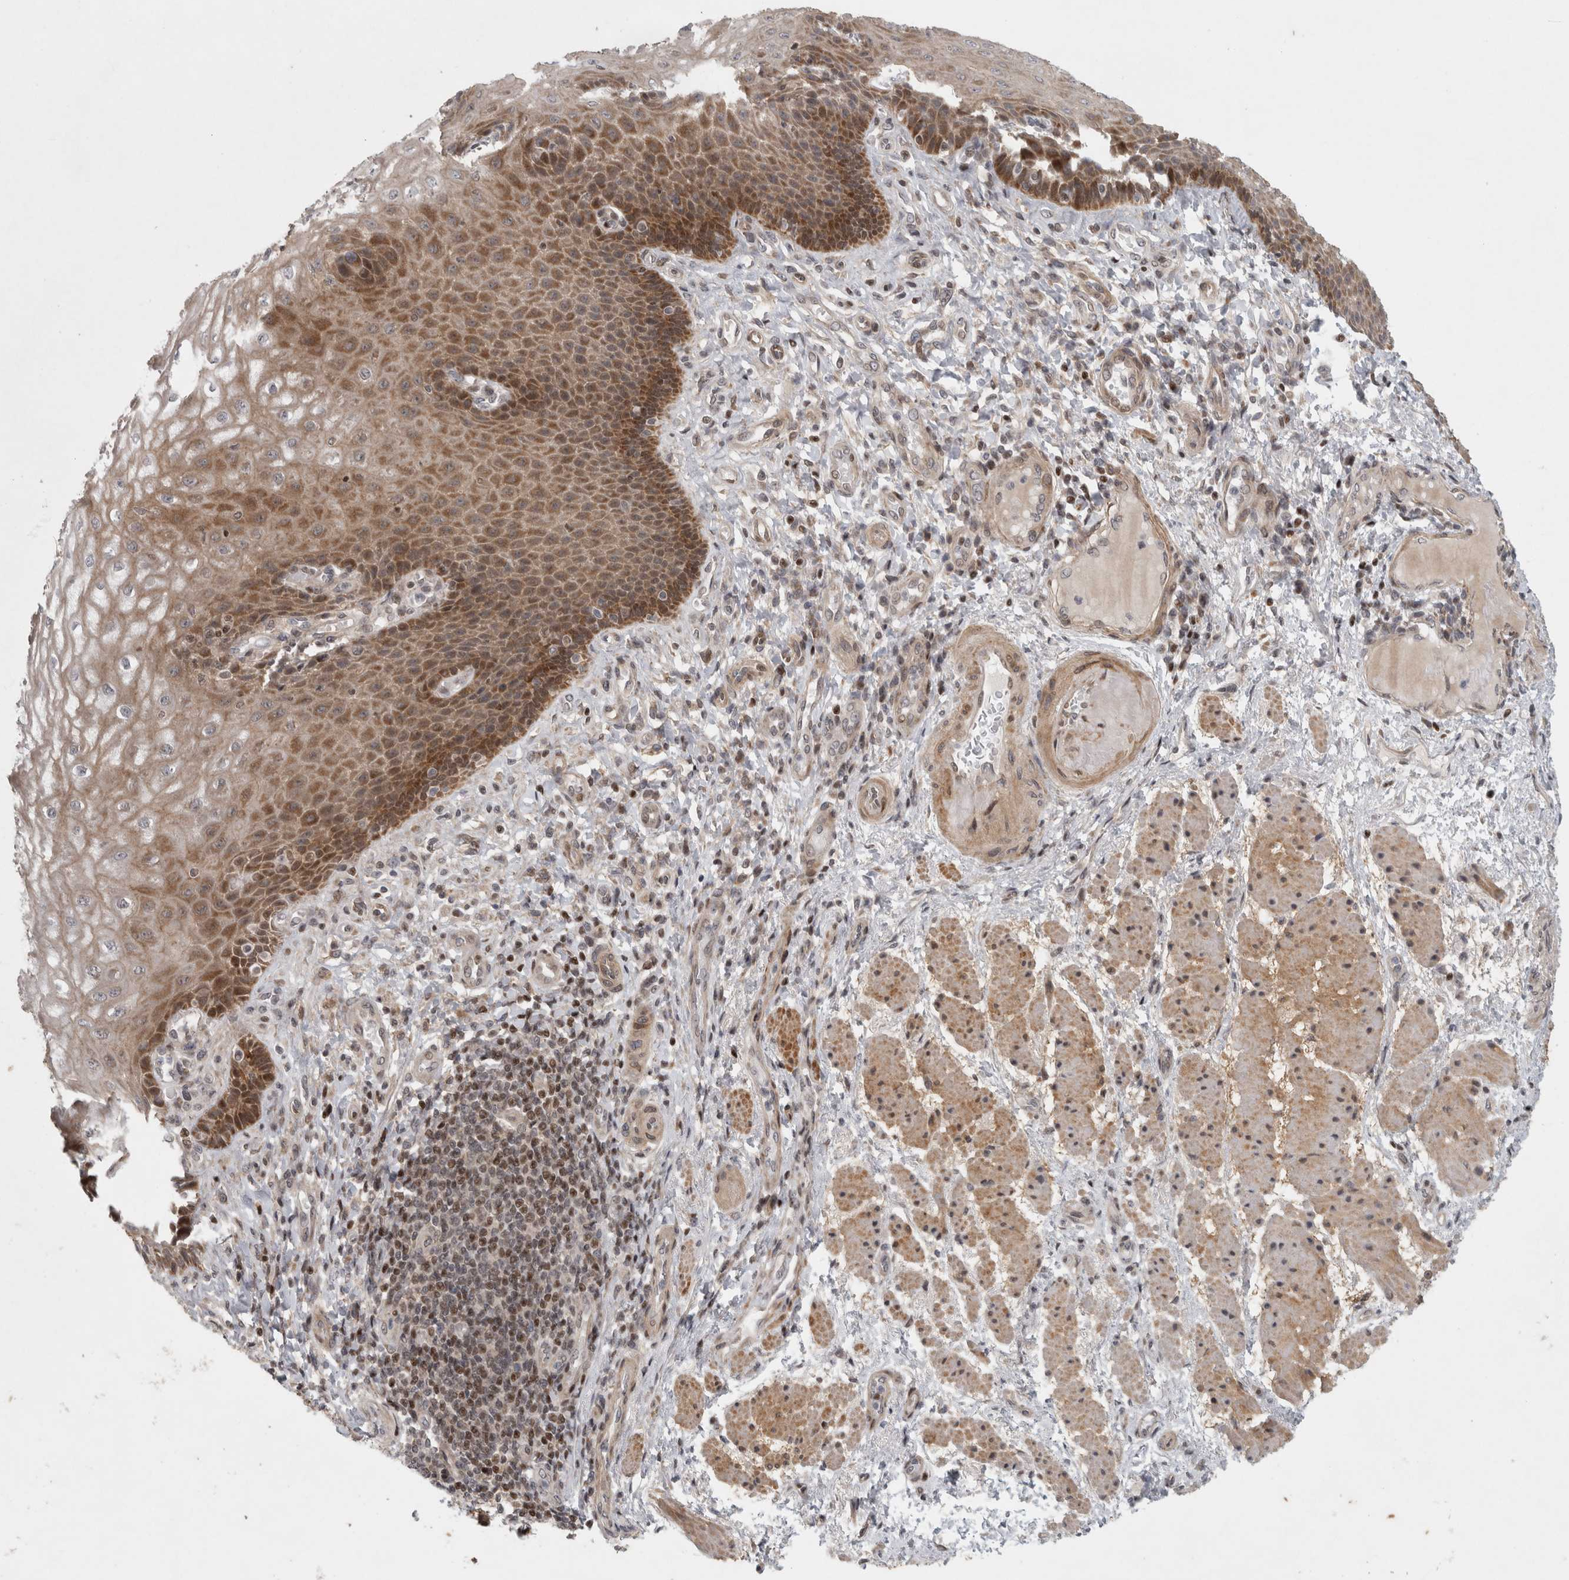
{"staining": {"intensity": "moderate", "quantity": ">75%", "location": "cytoplasmic/membranous"}, "tissue": "esophagus", "cell_type": "Squamous epithelial cells", "image_type": "normal", "snomed": [{"axis": "morphology", "description": "Normal tissue, NOS"}, {"axis": "topography", "description": "Esophagus"}], "caption": "Protein staining of unremarkable esophagus demonstrates moderate cytoplasmic/membranous staining in about >75% of squamous epithelial cells.", "gene": "KDM8", "patient": {"sex": "male", "age": 54}}